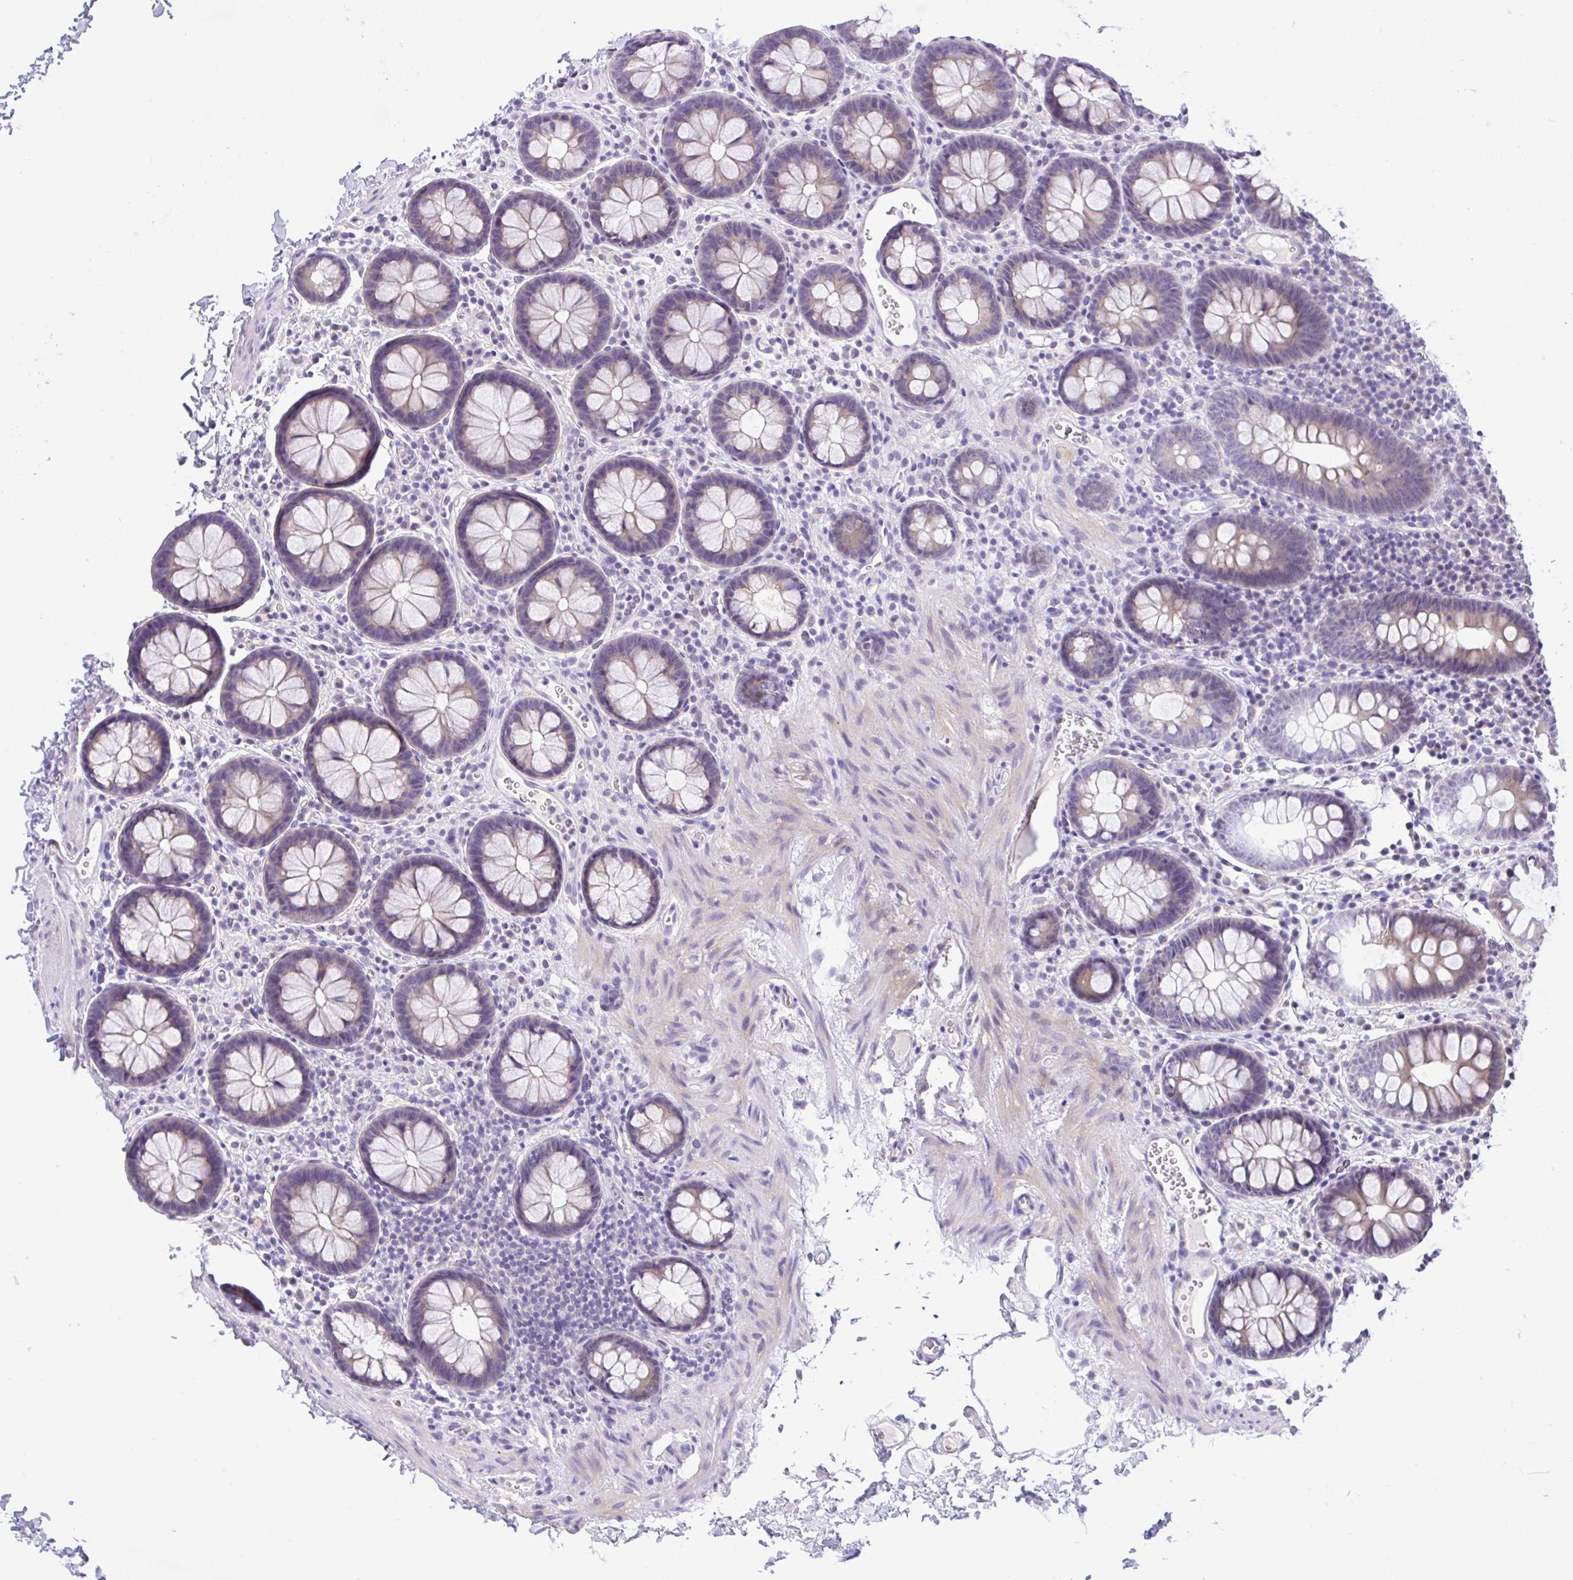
{"staining": {"intensity": "negative", "quantity": "none", "location": "none"}, "tissue": "colon", "cell_type": "Endothelial cells", "image_type": "normal", "snomed": [{"axis": "morphology", "description": "Normal tissue, NOS"}, {"axis": "topography", "description": "Colon"}, {"axis": "topography", "description": "Peripheral nerve tissue"}], "caption": "DAB immunohistochemical staining of unremarkable colon exhibits no significant expression in endothelial cells. (IHC, brightfield microscopy, high magnification).", "gene": "ANO4", "patient": {"sex": "male", "age": 84}}